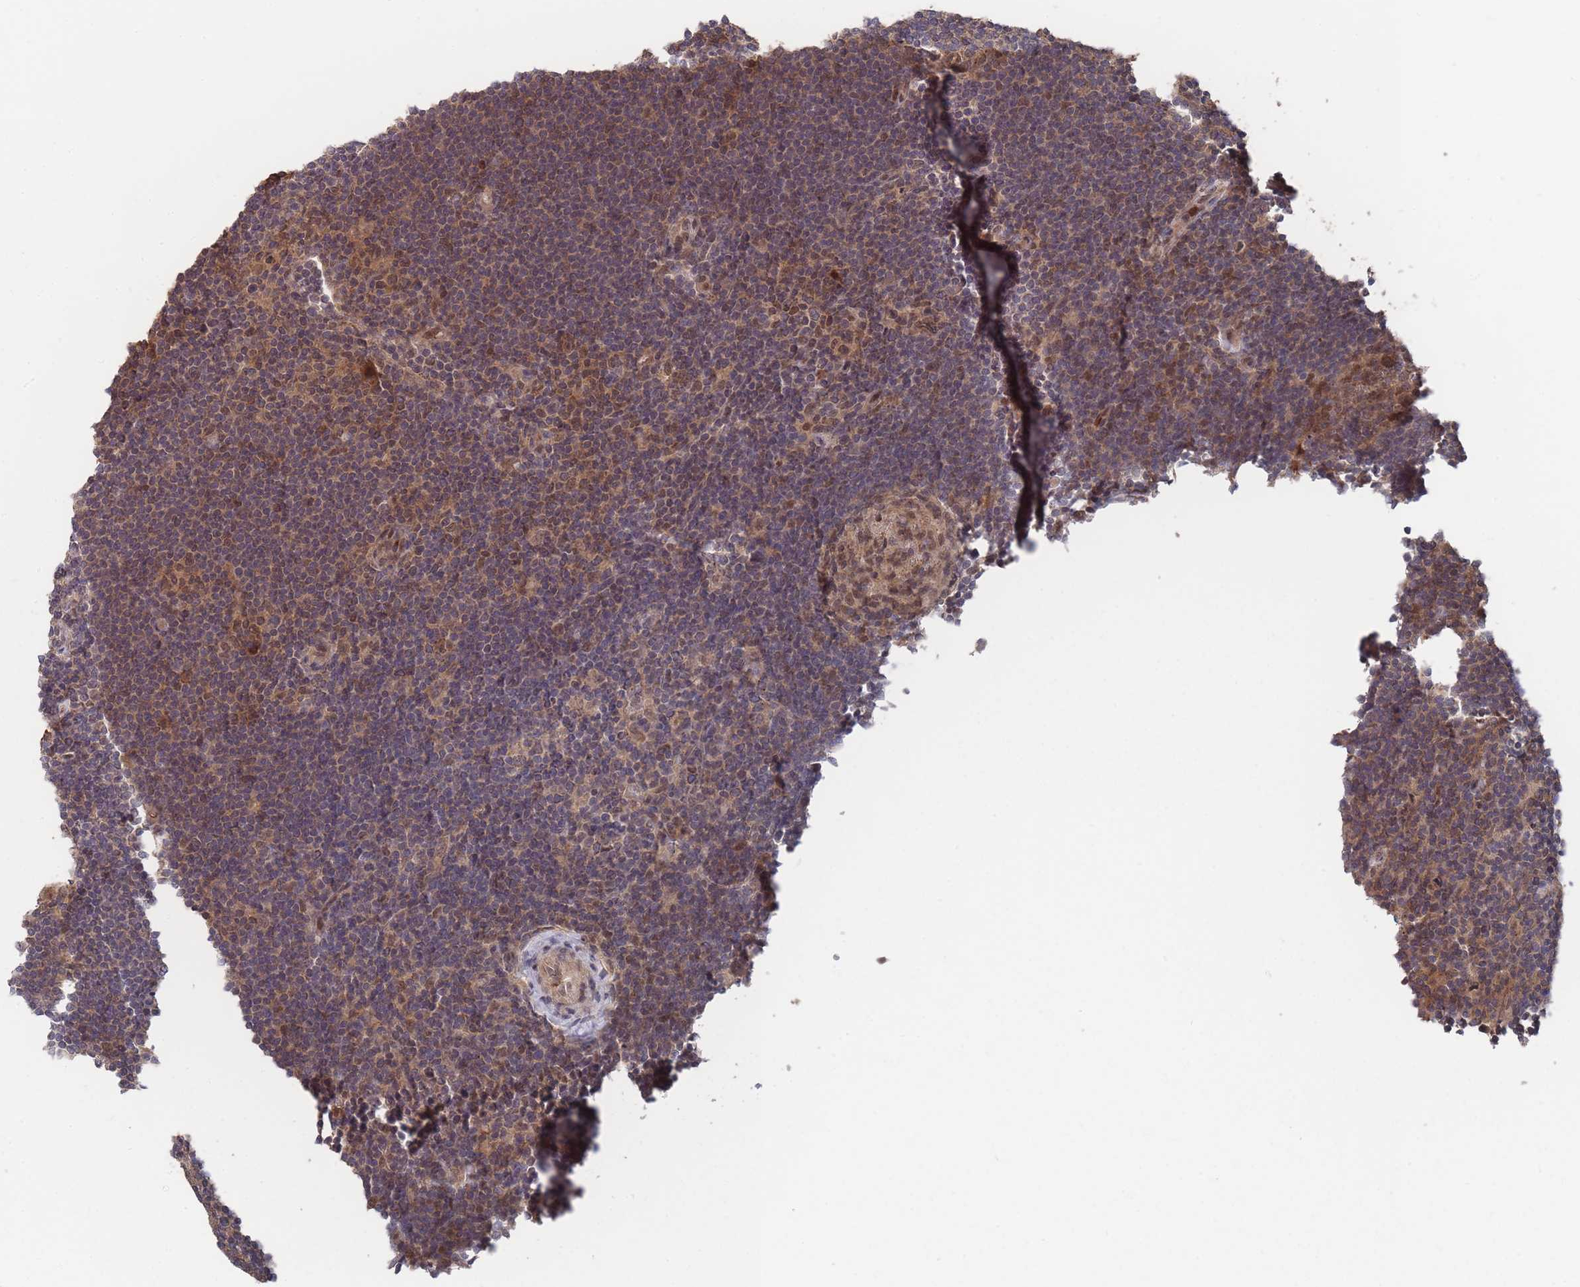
{"staining": {"intensity": "moderate", "quantity": ">75%", "location": "nuclear"}, "tissue": "lymphoma", "cell_type": "Tumor cells", "image_type": "cancer", "snomed": [{"axis": "morphology", "description": "Hodgkin's disease, NOS"}, {"axis": "topography", "description": "Lymph node"}], "caption": "Lymphoma stained with a protein marker reveals moderate staining in tumor cells.", "gene": "SF3B1", "patient": {"sex": "female", "age": 57}}